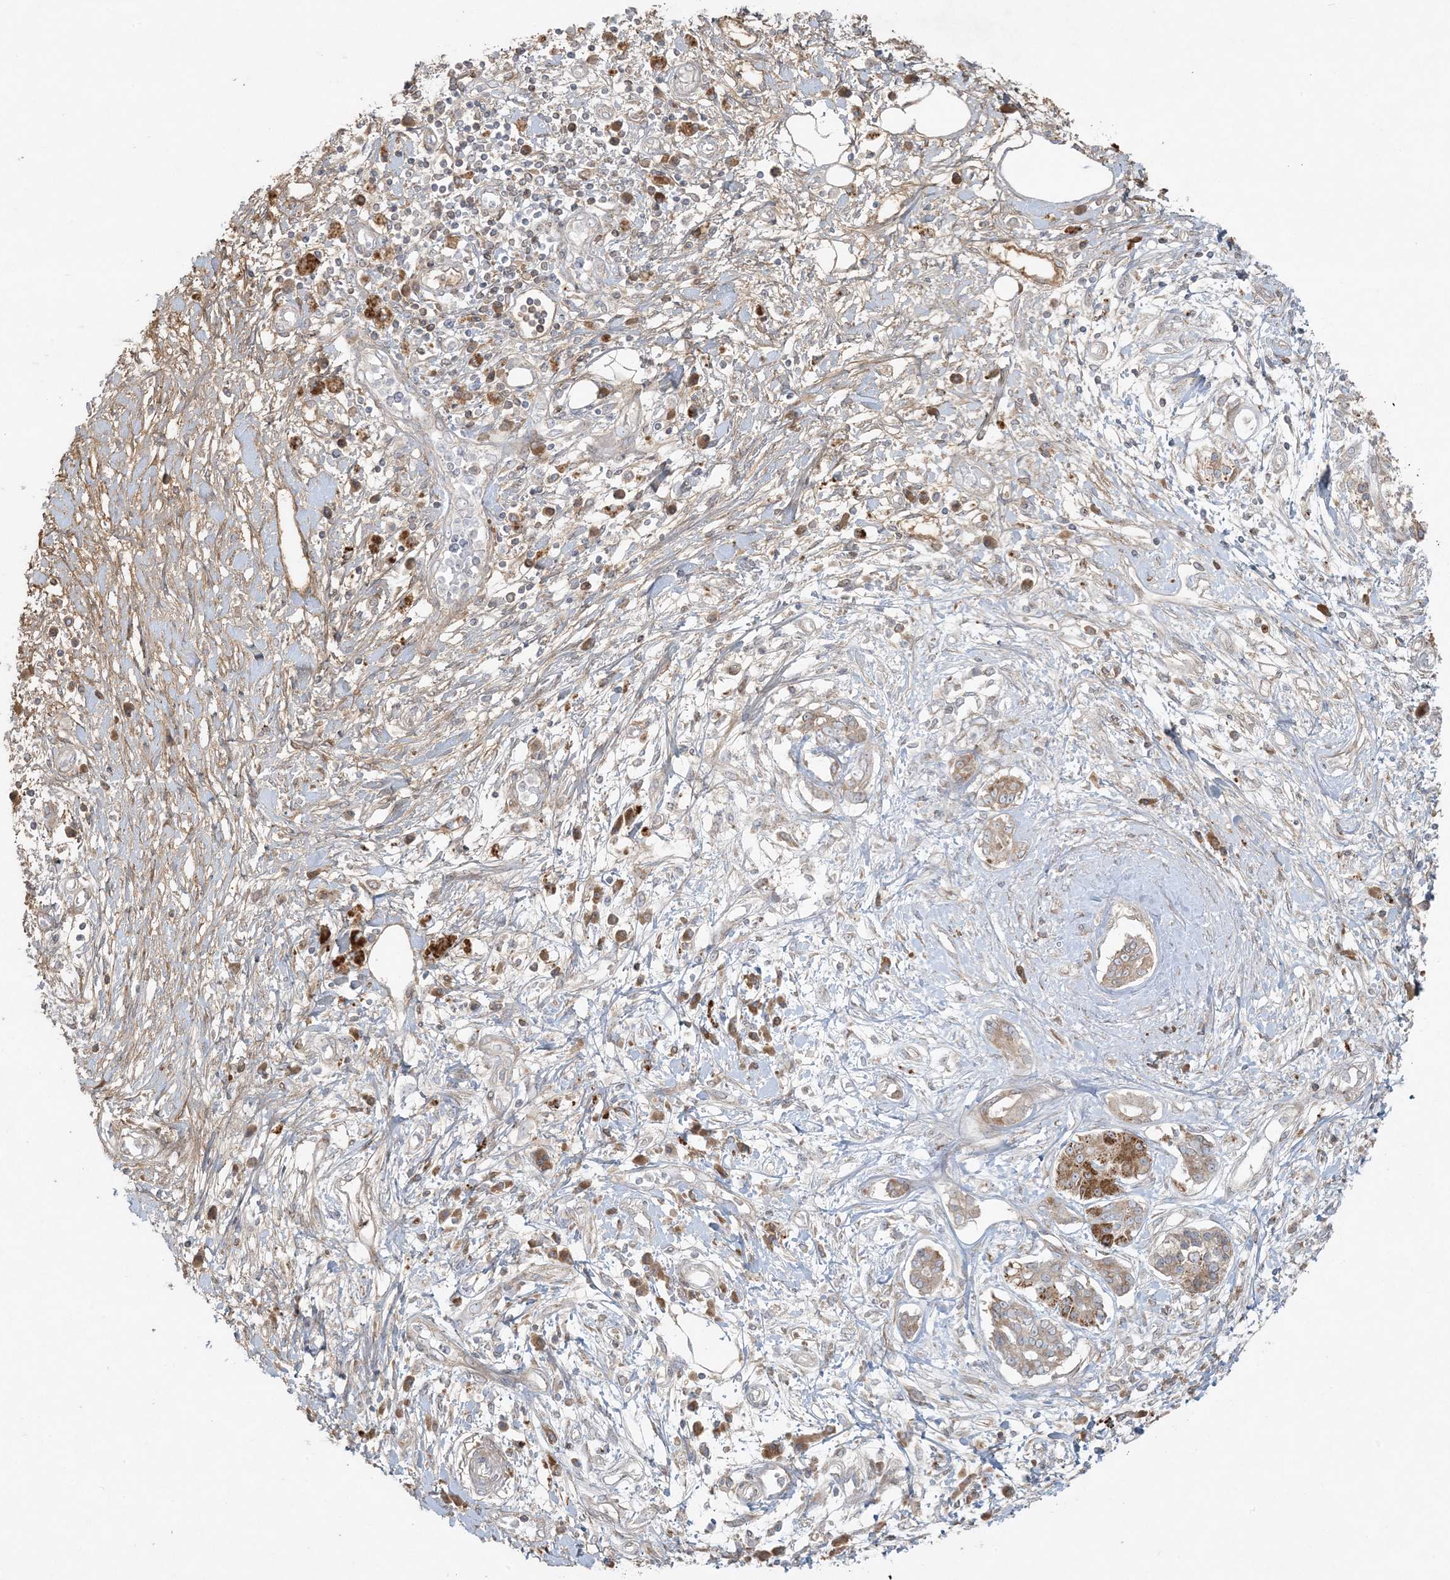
{"staining": {"intensity": "moderate", "quantity": ">75%", "location": "cytoplasmic/membranous"}, "tissue": "pancreatic cancer", "cell_type": "Tumor cells", "image_type": "cancer", "snomed": [{"axis": "morphology", "description": "Adenocarcinoma, NOS"}, {"axis": "topography", "description": "Pancreas"}], "caption": "Pancreatic cancer (adenocarcinoma) stained with a brown dye displays moderate cytoplasmic/membranous positive expression in approximately >75% of tumor cells.", "gene": "ZNF263", "patient": {"sex": "female", "age": 56}}